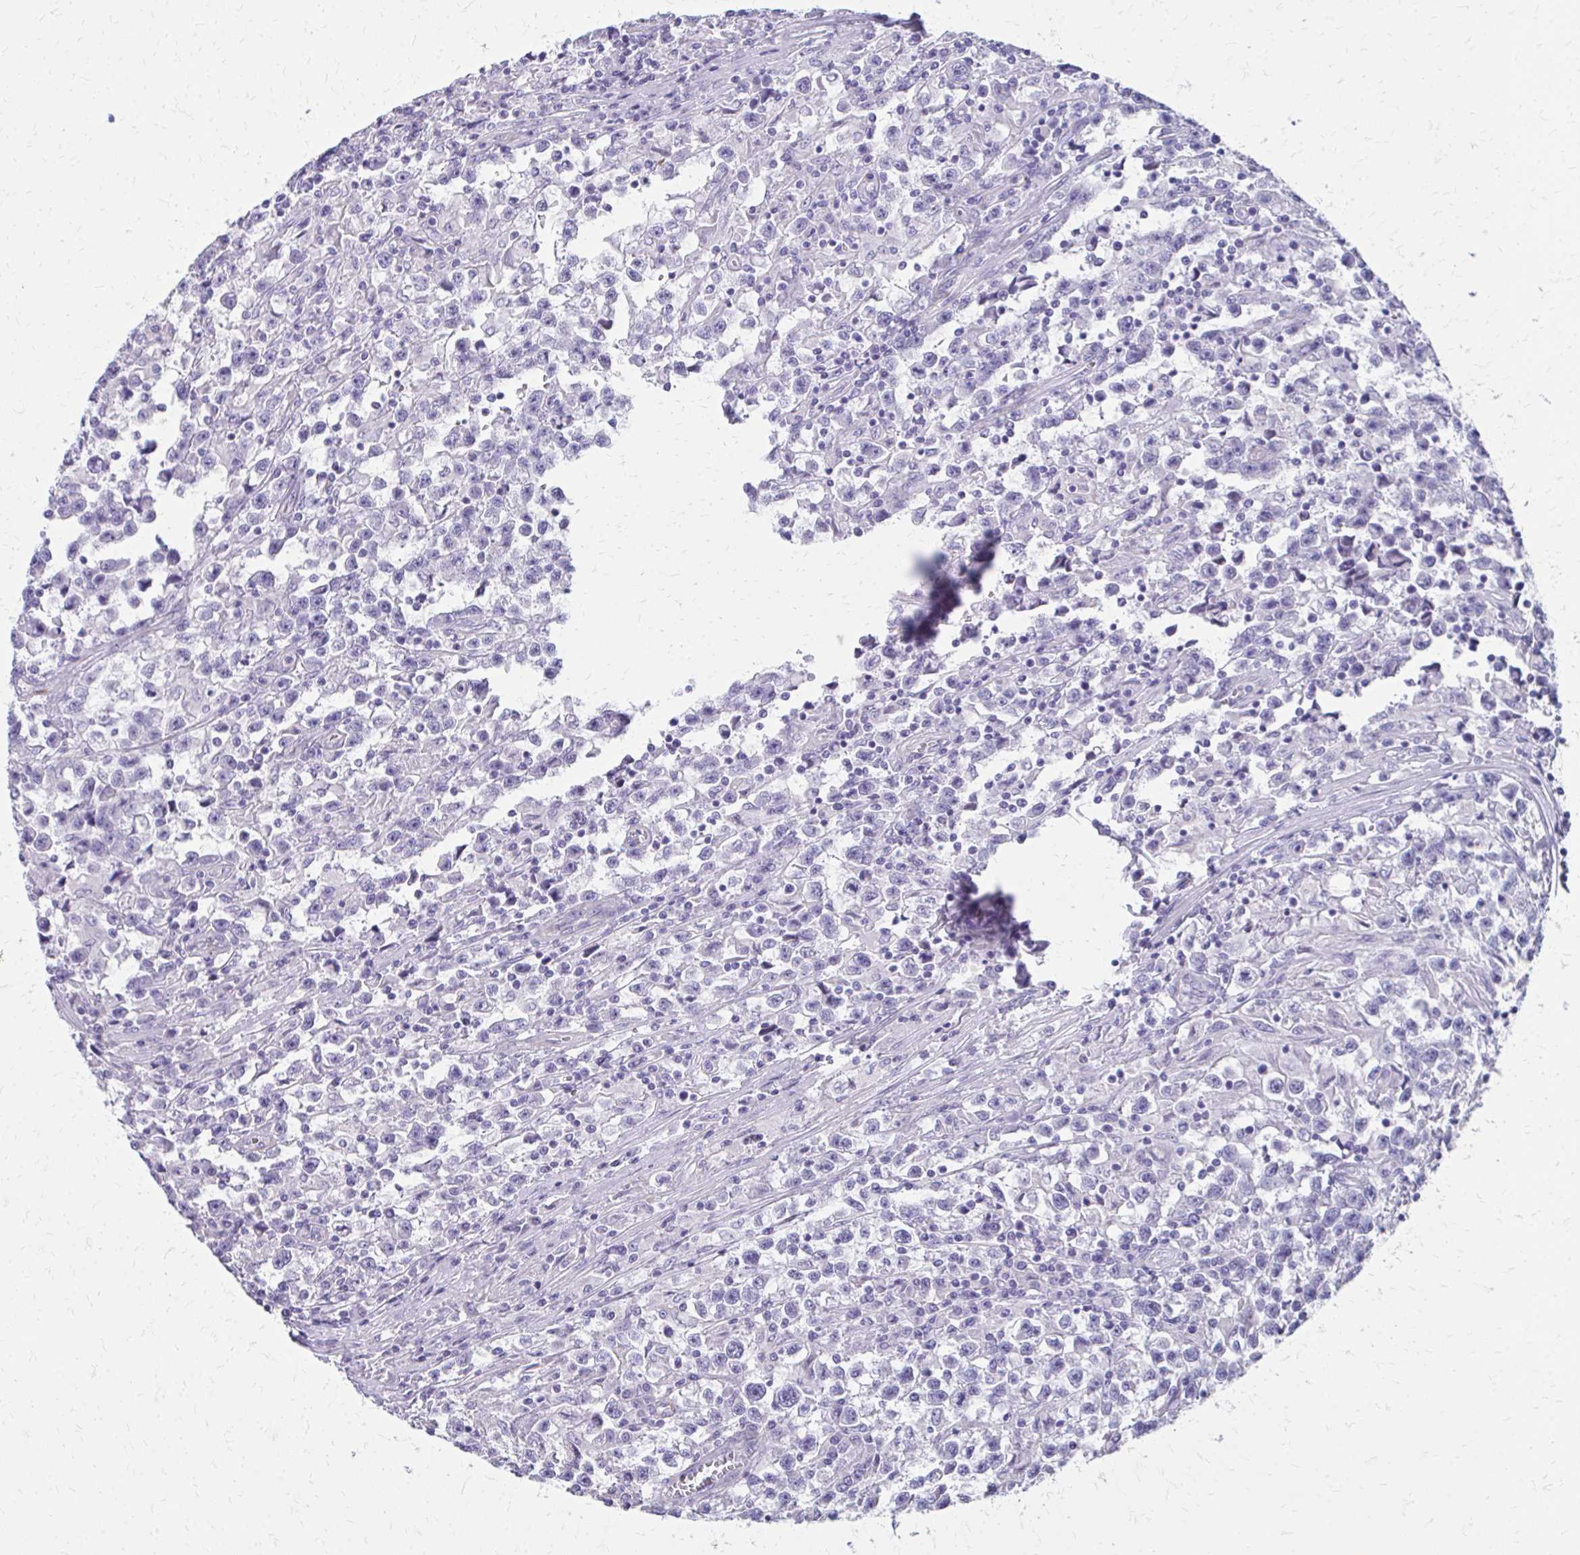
{"staining": {"intensity": "negative", "quantity": "none", "location": "none"}, "tissue": "testis cancer", "cell_type": "Tumor cells", "image_type": "cancer", "snomed": [{"axis": "morphology", "description": "Seminoma, NOS"}, {"axis": "topography", "description": "Testis"}], "caption": "There is no significant positivity in tumor cells of testis cancer.", "gene": "TRIM6", "patient": {"sex": "male", "age": 31}}